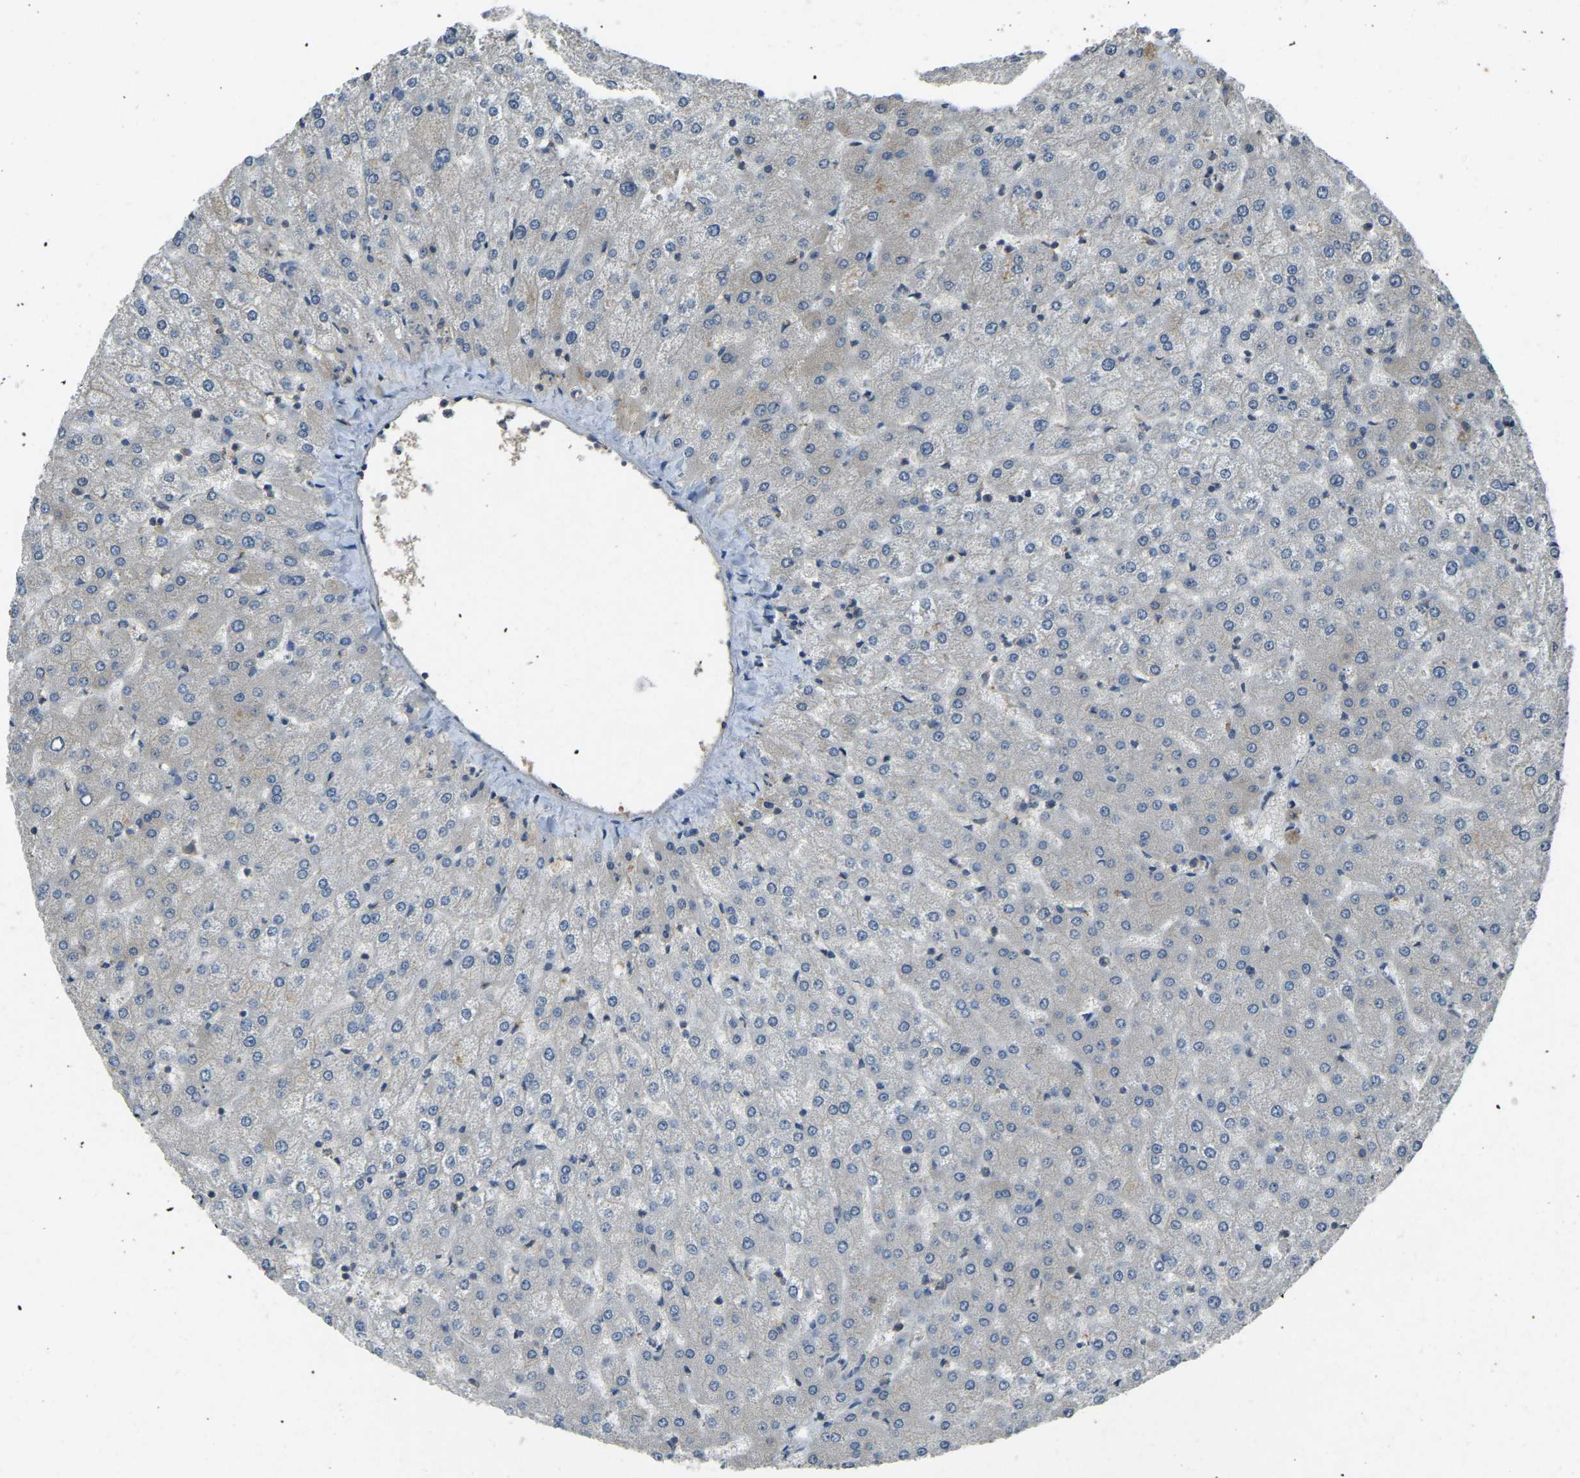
{"staining": {"intensity": "weak", "quantity": "25%-75%", "location": "cytoplasmic/membranous"}, "tissue": "liver", "cell_type": "Cholangiocytes", "image_type": "normal", "snomed": [{"axis": "morphology", "description": "Normal tissue, NOS"}, {"axis": "topography", "description": "Liver"}], "caption": "Immunohistochemical staining of normal human liver demonstrates weak cytoplasmic/membranous protein staining in about 25%-75% of cholangiocytes.", "gene": "AIMP1", "patient": {"sex": "female", "age": 32}}